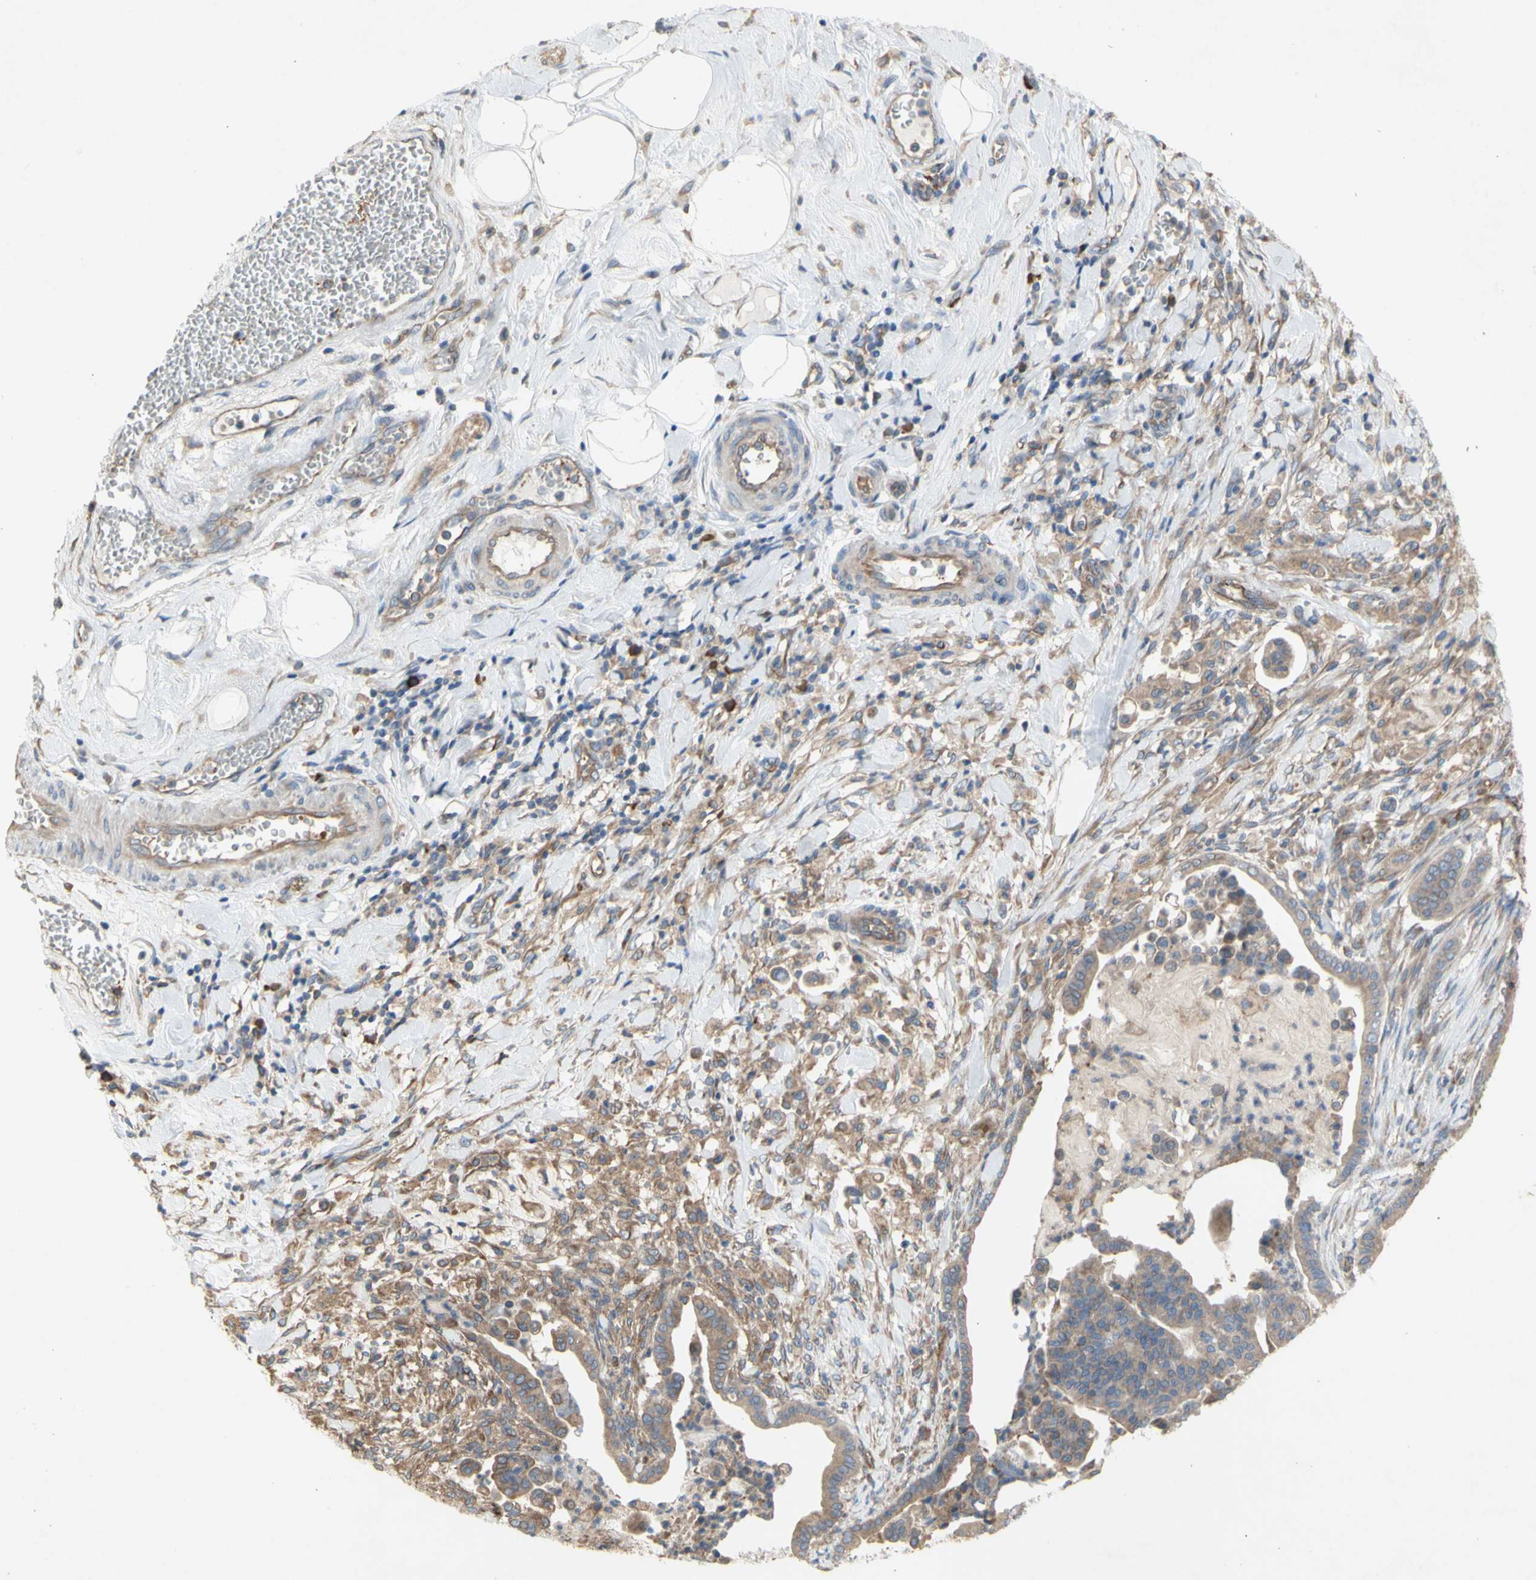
{"staining": {"intensity": "moderate", "quantity": ">75%", "location": "cytoplasmic/membranous"}, "tissue": "pancreatic cancer", "cell_type": "Tumor cells", "image_type": "cancer", "snomed": [{"axis": "morphology", "description": "Adenocarcinoma, NOS"}, {"axis": "topography", "description": "Pancreas"}], "caption": "The image displays immunohistochemical staining of adenocarcinoma (pancreatic). There is moderate cytoplasmic/membranous positivity is seen in about >75% of tumor cells.", "gene": "KLC1", "patient": {"sex": "male", "age": 63}}